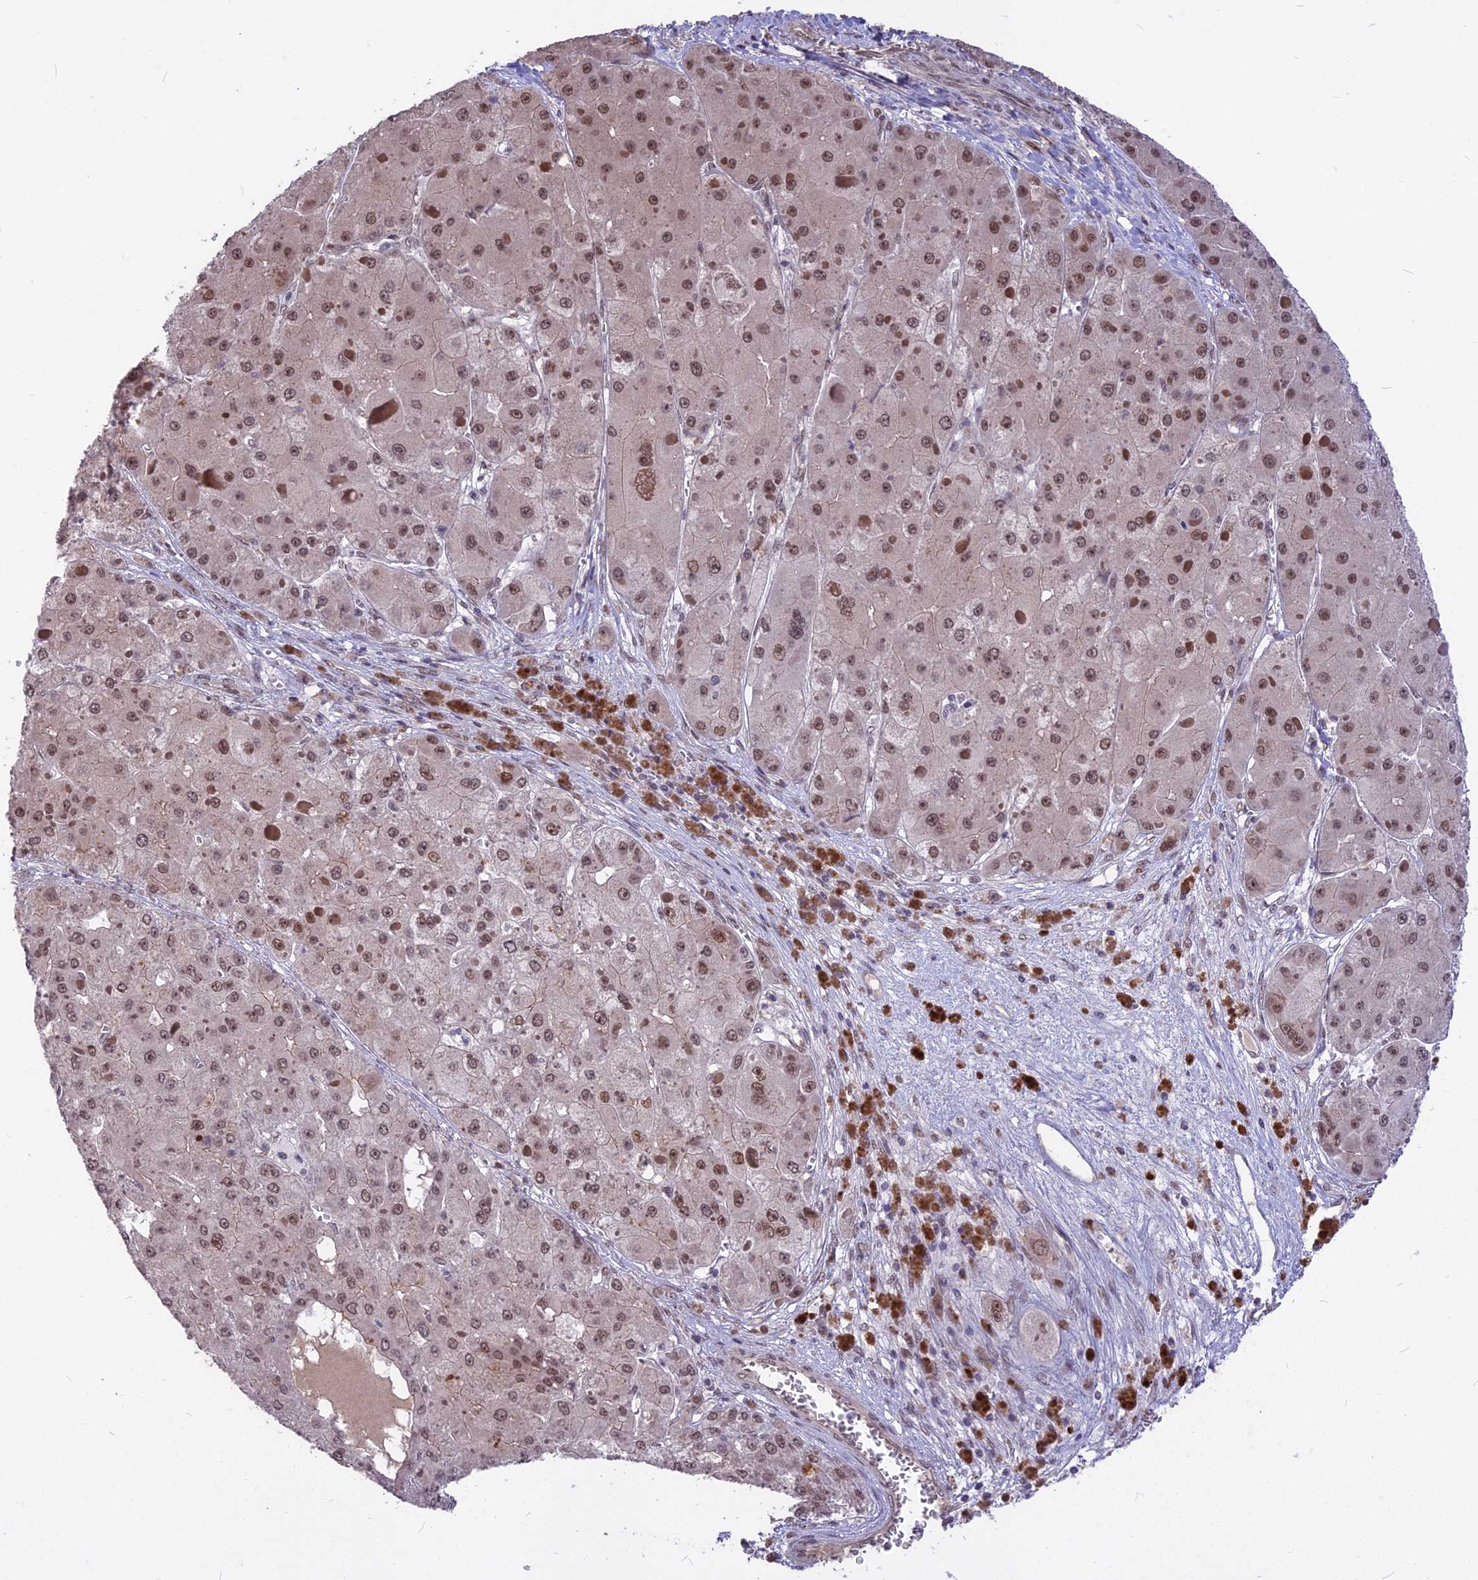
{"staining": {"intensity": "moderate", "quantity": ">75%", "location": "nuclear"}, "tissue": "liver cancer", "cell_type": "Tumor cells", "image_type": "cancer", "snomed": [{"axis": "morphology", "description": "Carcinoma, Hepatocellular, NOS"}, {"axis": "topography", "description": "Liver"}], "caption": "Protein expression analysis of liver cancer (hepatocellular carcinoma) reveals moderate nuclear positivity in approximately >75% of tumor cells. Using DAB (brown) and hematoxylin (blue) stains, captured at high magnification using brightfield microscopy.", "gene": "DIS3", "patient": {"sex": "female", "age": 73}}